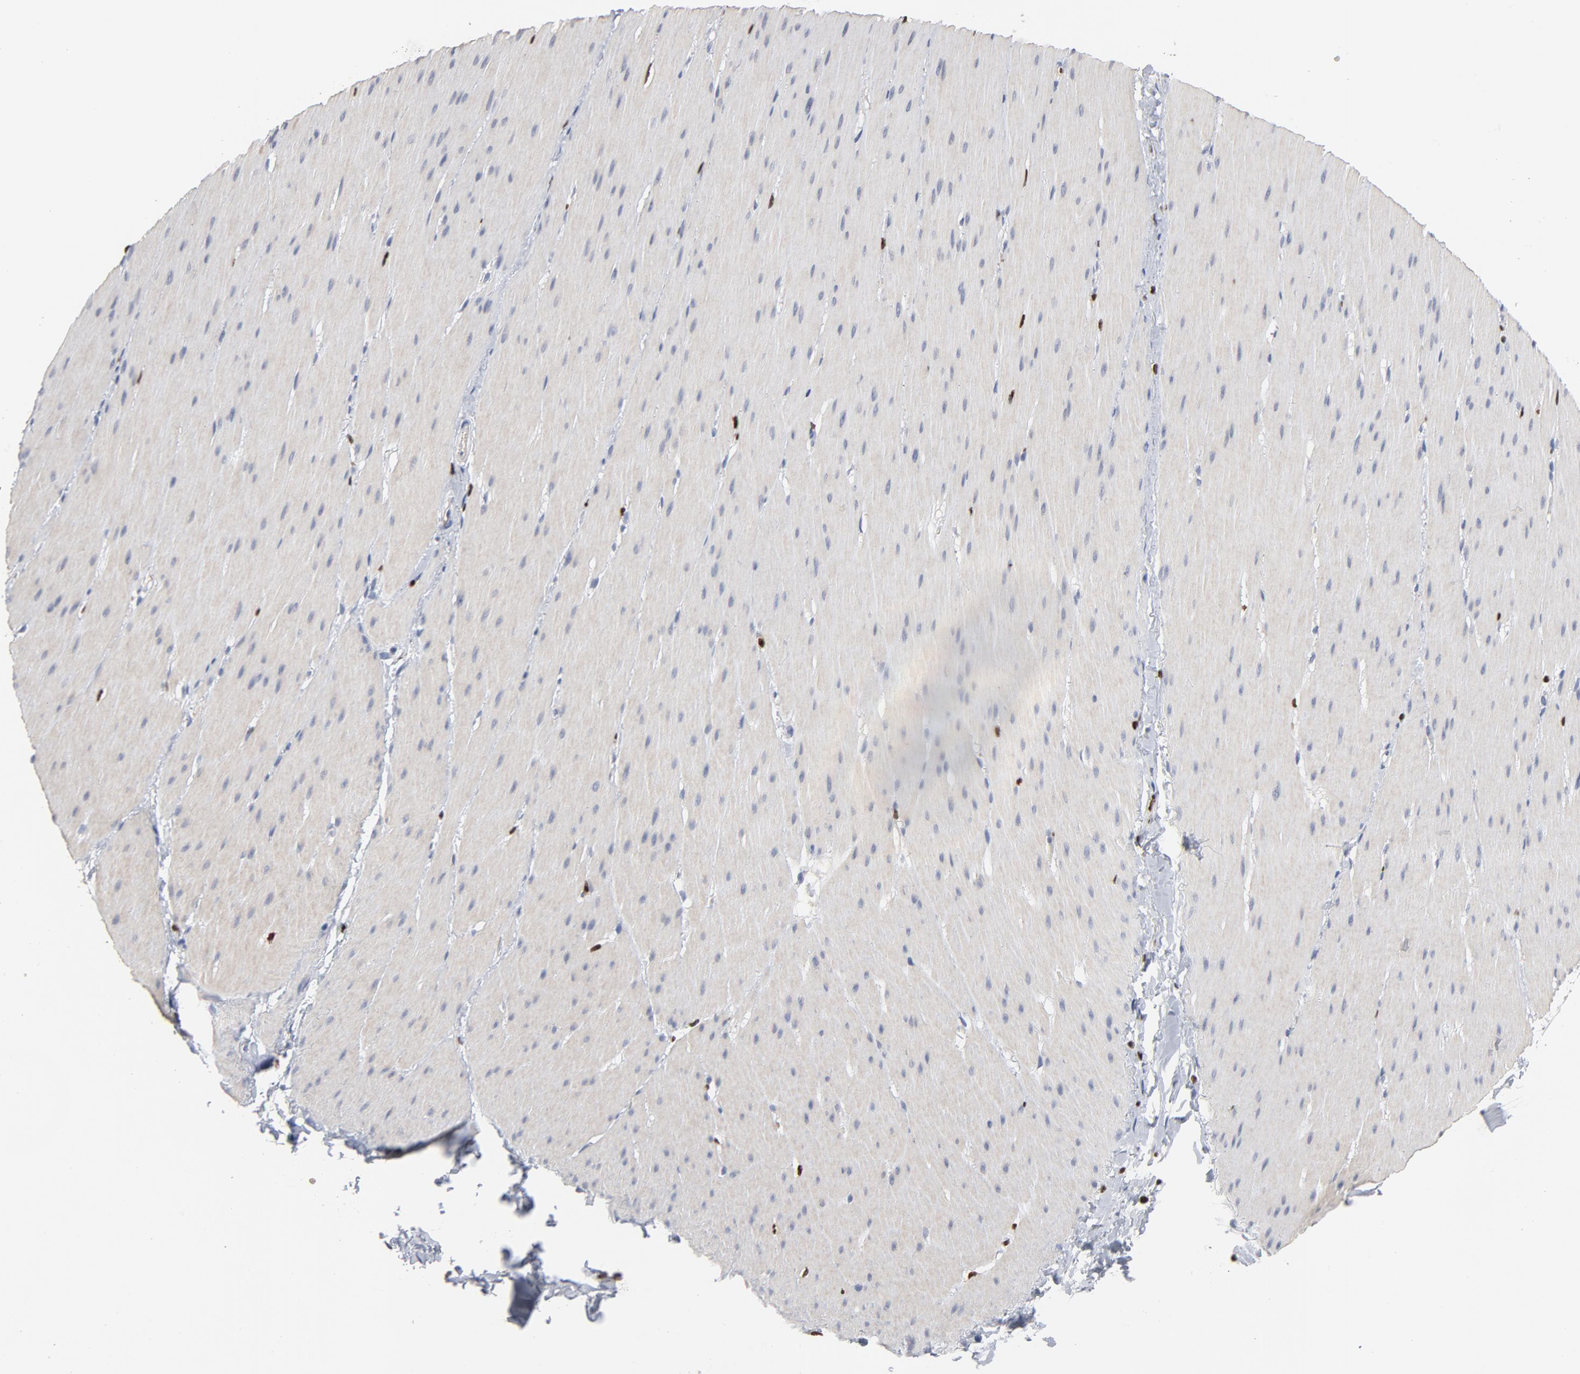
{"staining": {"intensity": "weak", "quantity": ">75%", "location": "cytoplasmic/membranous"}, "tissue": "smooth muscle", "cell_type": "Smooth muscle cells", "image_type": "normal", "snomed": [{"axis": "morphology", "description": "Normal tissue, NOS"}, {"axis": "topography", "description": "Smooth muscle"}, {"axis": "topography", "description": "Colon"}], "caption": "IHC image of unremarkable smooth muscle: human smooth muscle stained using immunohistochemistry shows low levels of weak protein expression localized specifically in the cytoplasmic/membranous of smooth muscle cells, appearing as a cytoplasmic/membranous brown color.", "gene": "SPI1", "patient": {"sex": "male", "age": 67}}